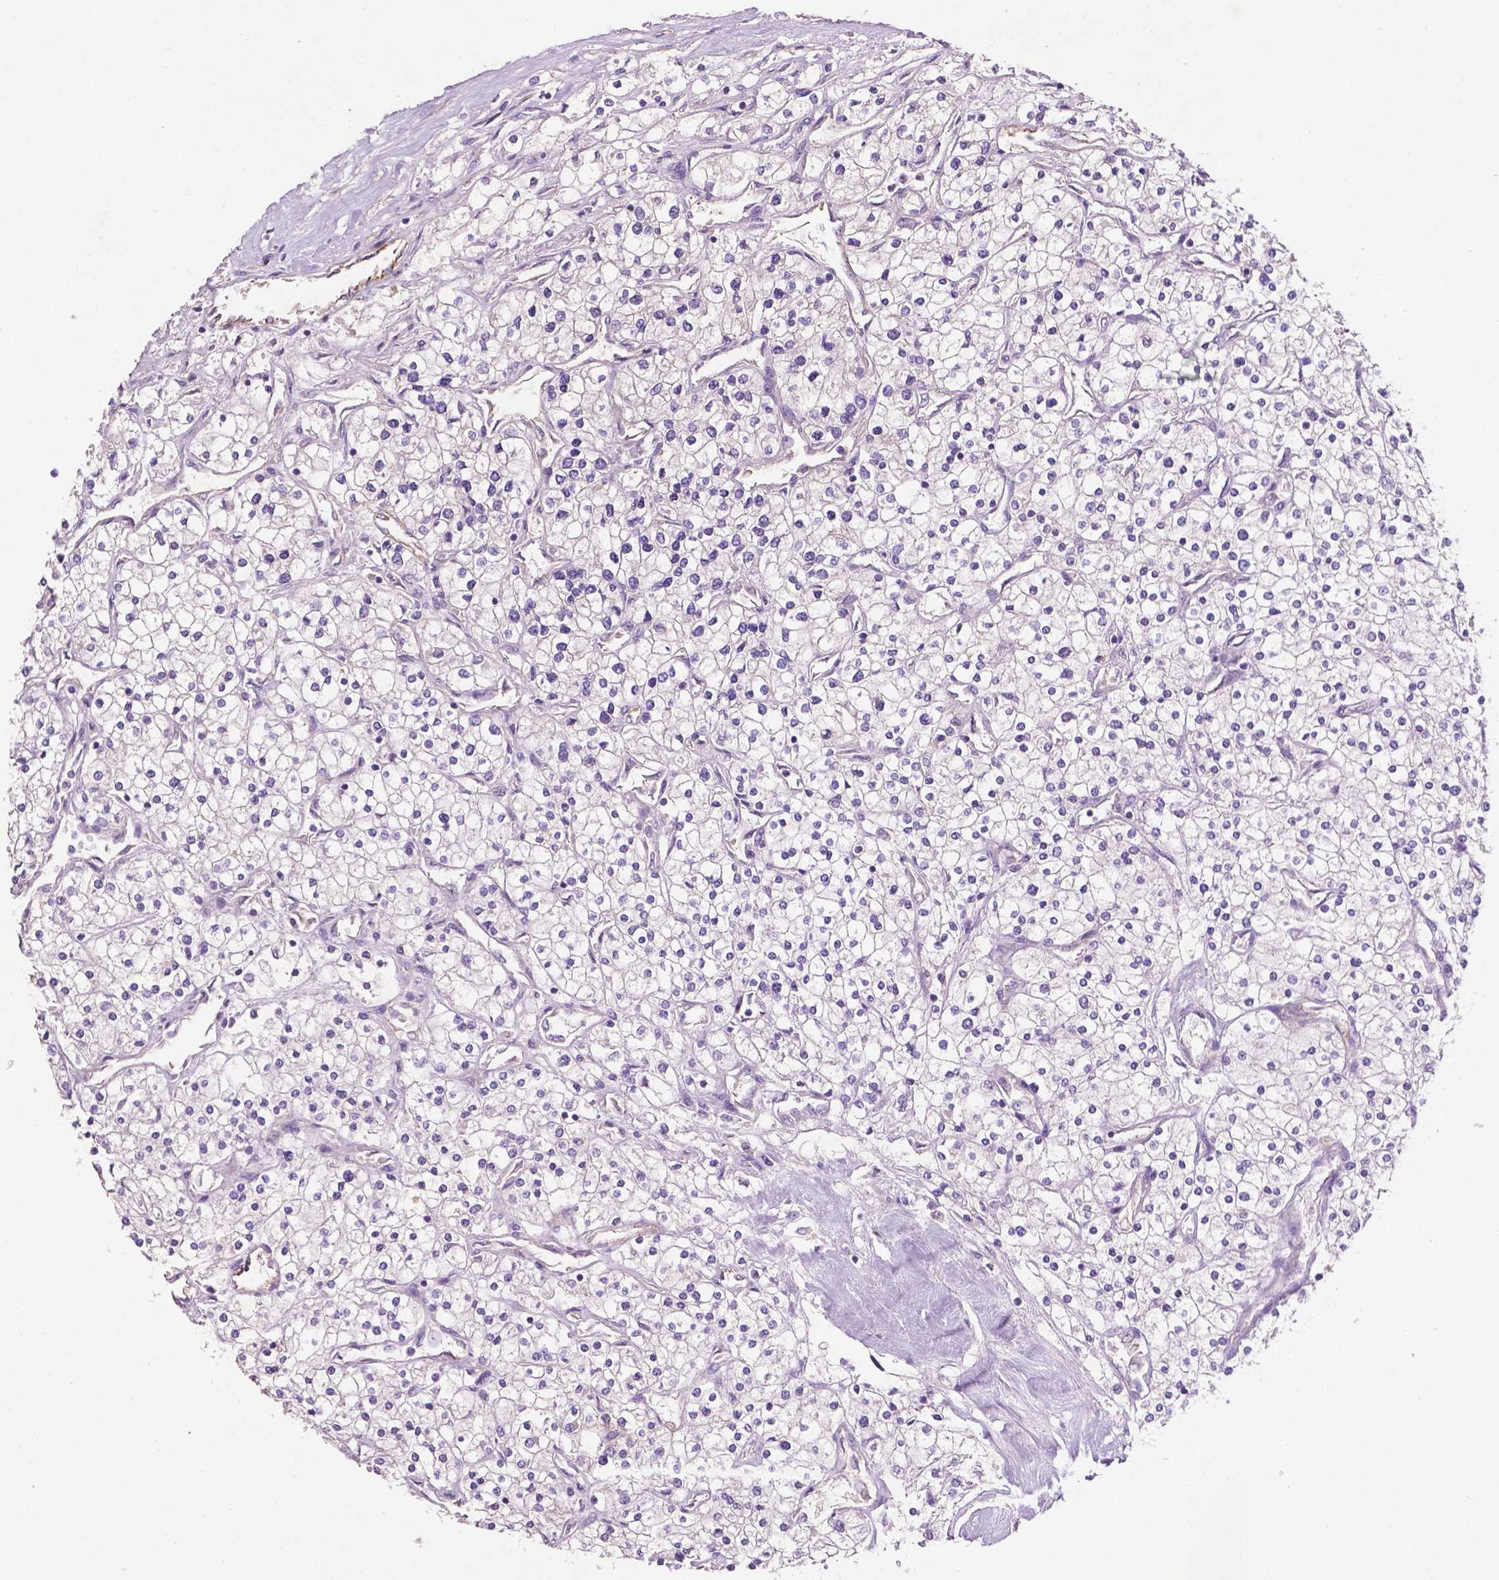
{"staining": {"intensity": "negative", "quantity": "none", "location": "none"}, "tissue": "renal cancer", "cell_type": "Tumor cells", "image_type": "cancer", "snomed": [{"axis": "morphology", "description": "Adenocarcinoma, NOS"}, {"axis": "topography", "description": "Kidney"}], "caption": "DAB immunohistochemical staining of human renal adenocarcinoma reveals no significant positivity in tumor cells. (Brightfield microscopy of DAB (3,3'-diaminobenzidine) IHC at high magnification).", "gene": "ARL5C", "patient": {"sex": "male", "age": 80}}